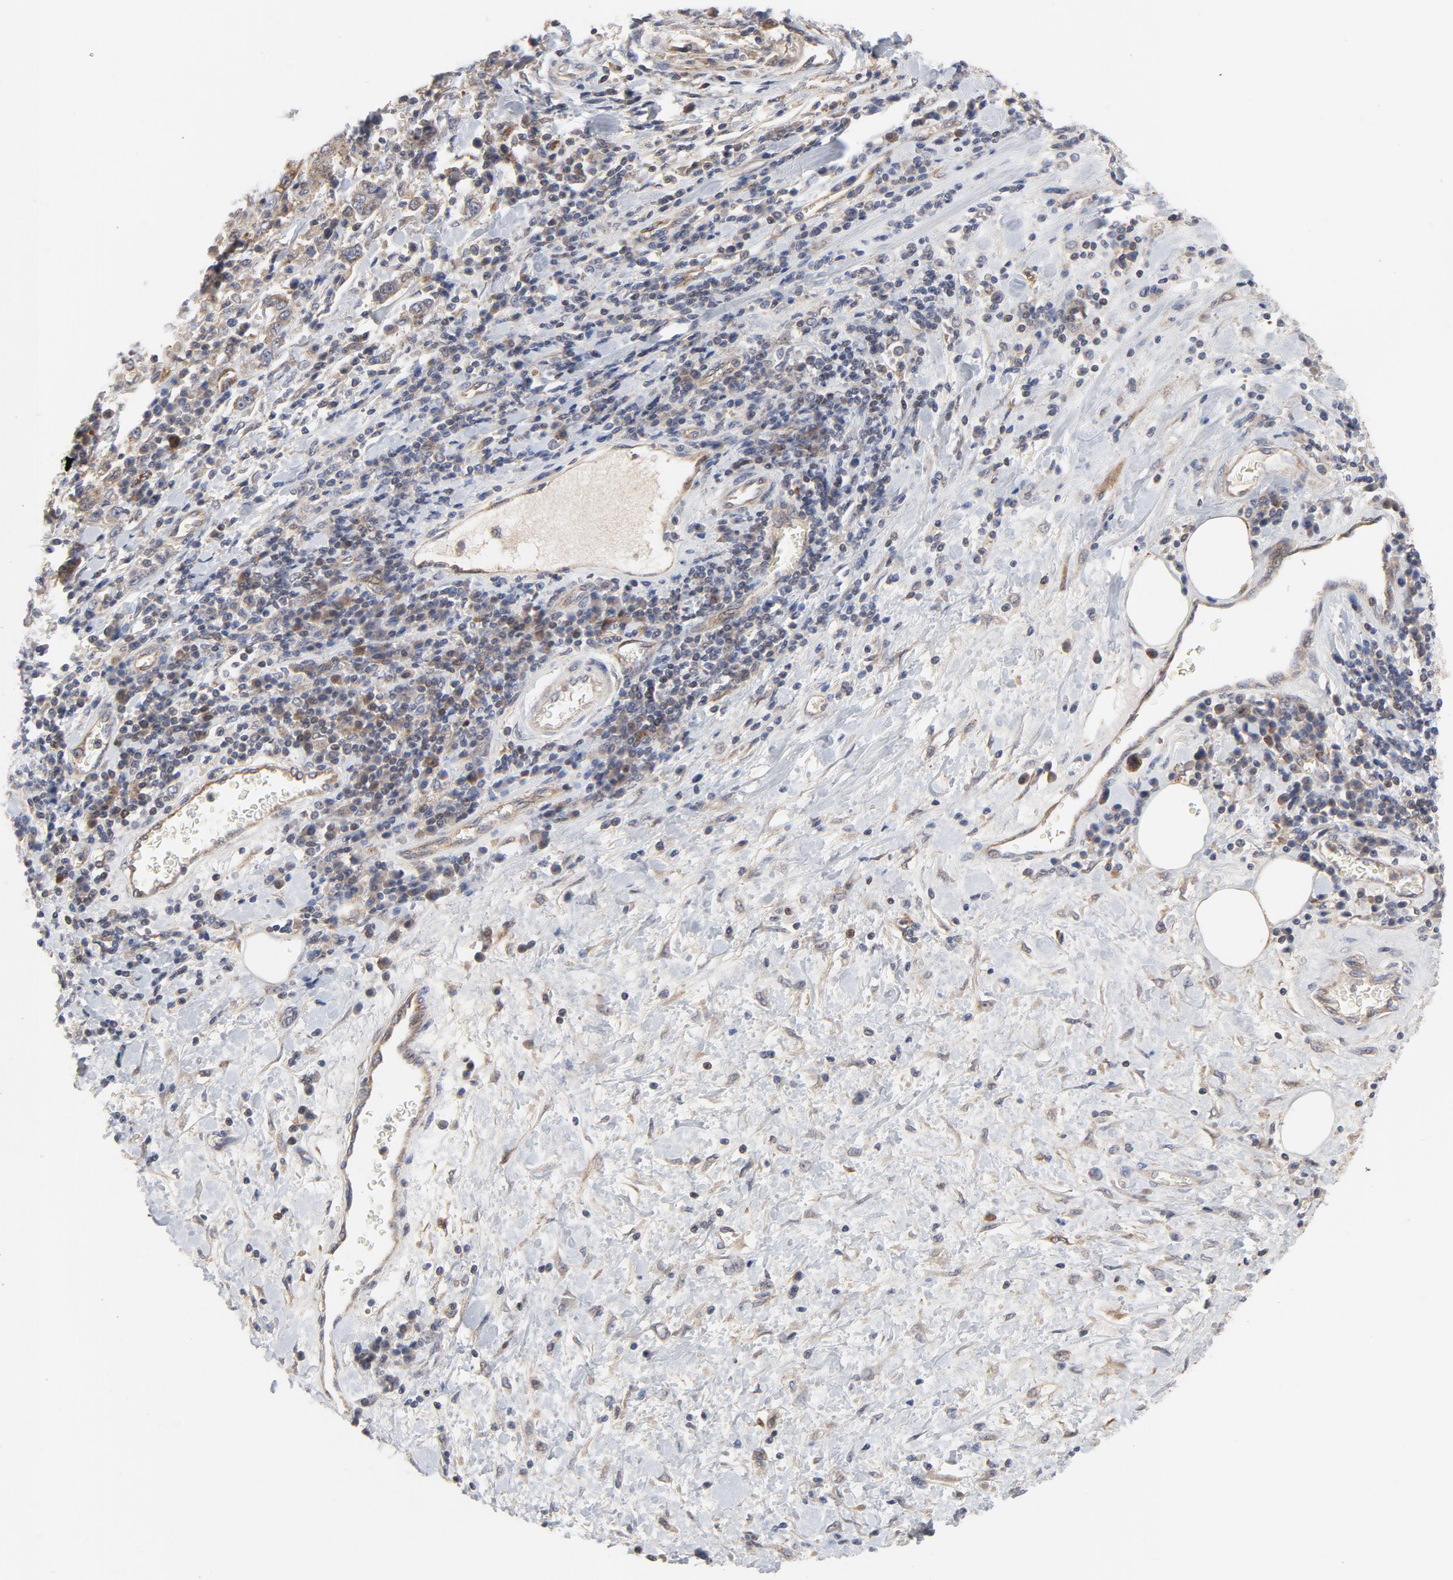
{"staining": {"intensity": "moderate", "quantity": ">75%", "location": "cytoplasmic/membranous"}, "tissue": "stomach cancer", "cell_type": "Tumor cells", "image_type": "cancer", "snomed": [{"axis": "morphology", "description": "Normal tissue, NOS"}, {"axis": "morphology", "description": "Adenocarcinoma, NOS"}, {"axis": "topography", "description": "Stomach, upper"}, {"axis": "topography", "description": "Stomach"}], "caption": "Immunohistochemistry (IHC) of human stomach adenocarcinoma shows medium levels of moderate cytoplasmic/membranous staining in approximately >75% of tumor cells.", "gene": "RAPGEF4", "patient": {"sex": "male", "age": 59}}